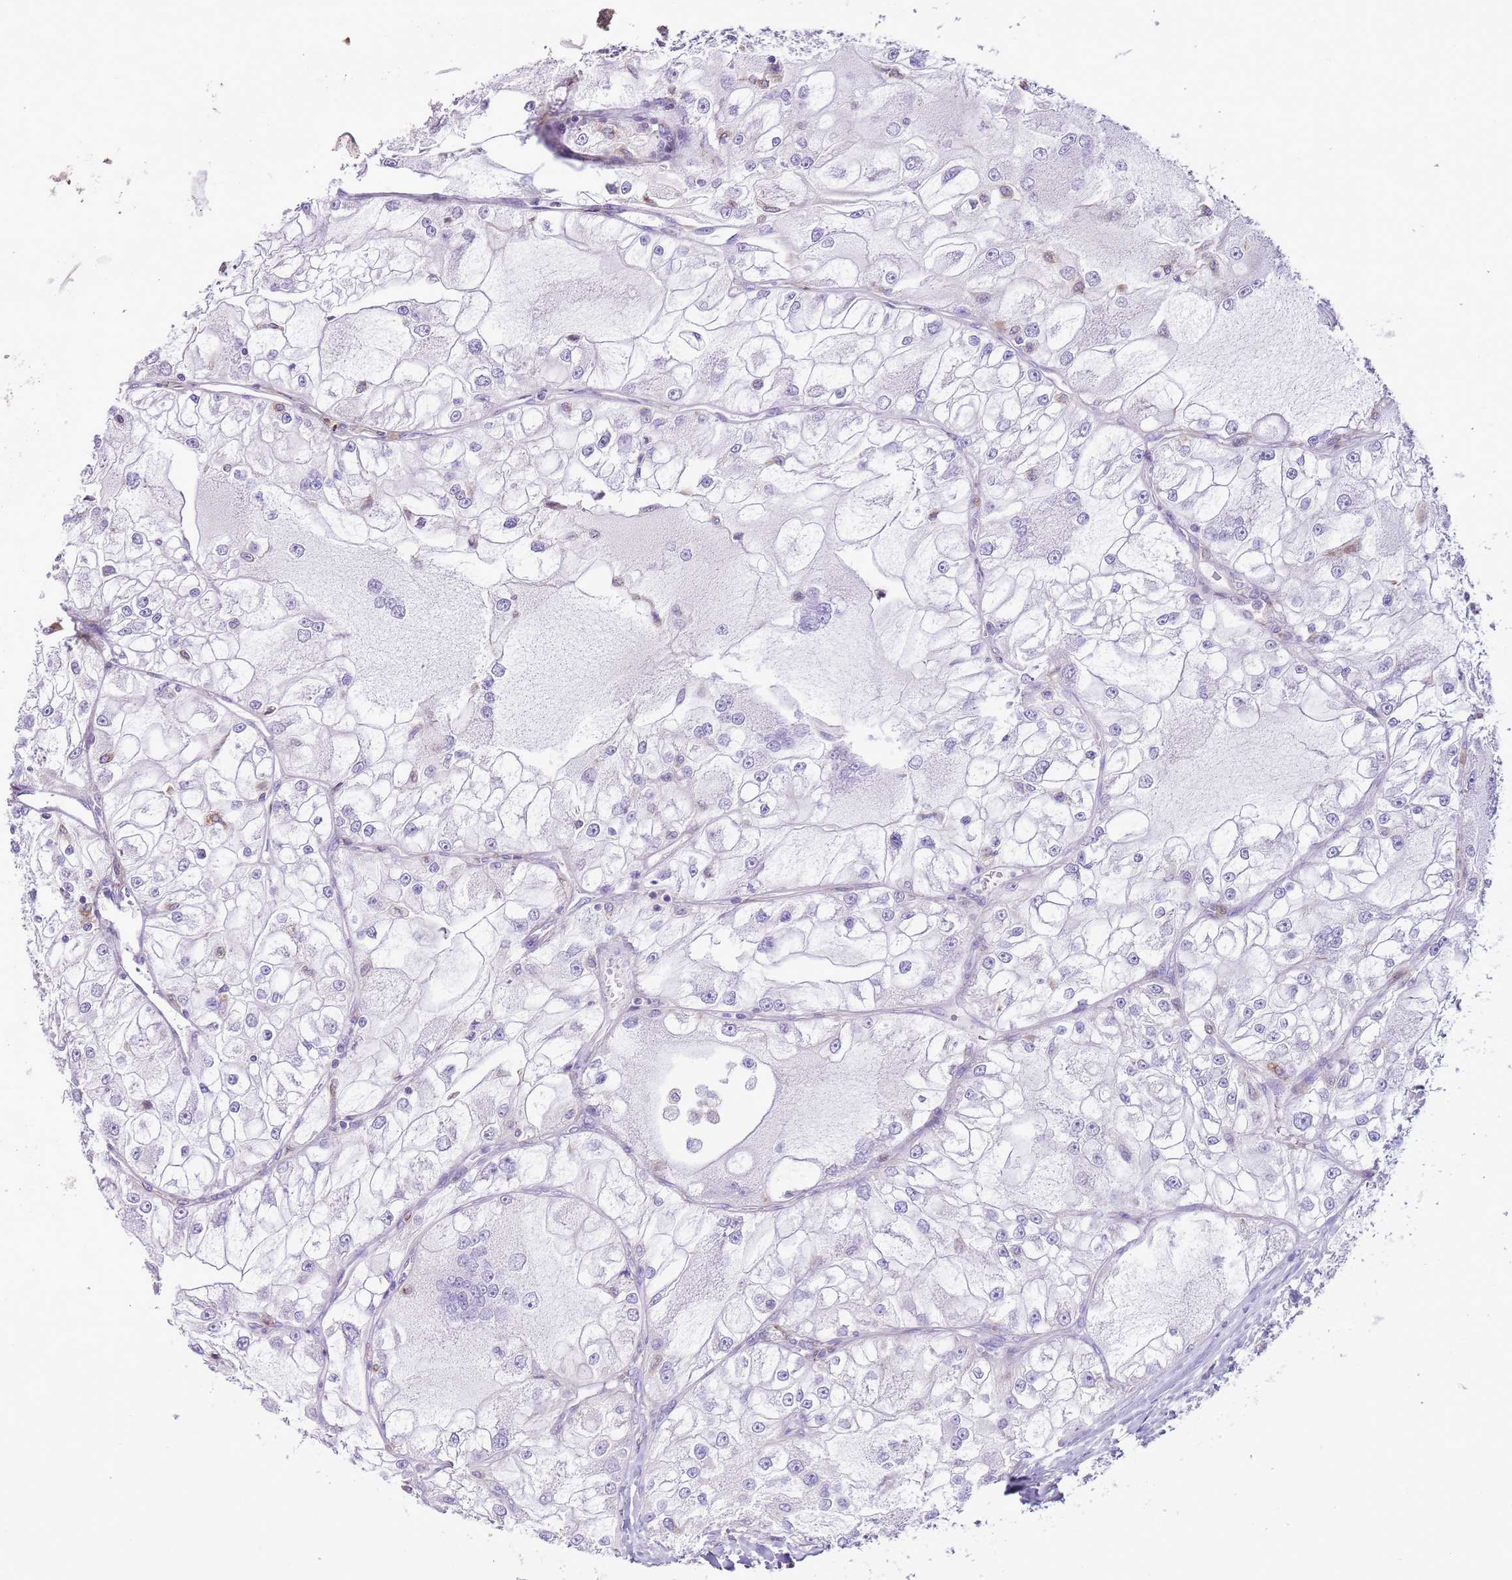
{"staining": {"intensity": "negative", "quantity": "none", "location": "none"}, "tissue": "renal cancer", "cell_type": "Tumor cells", "image_type": "cancer", "snomed": [{"axis": "morphology", "description": "Adenocarcinoma, NOS"}, {"axis": "topography", "description": "Kidney"}], "caption": "High power microscopy histopathology image of an immunohistochemistry (IHC) photomicrograph of renal adenocarcinoma, revealing no significant positivity in tumor cells.", "gene": "ZNF697", "patient": {"sex": "female", "age": 72}}